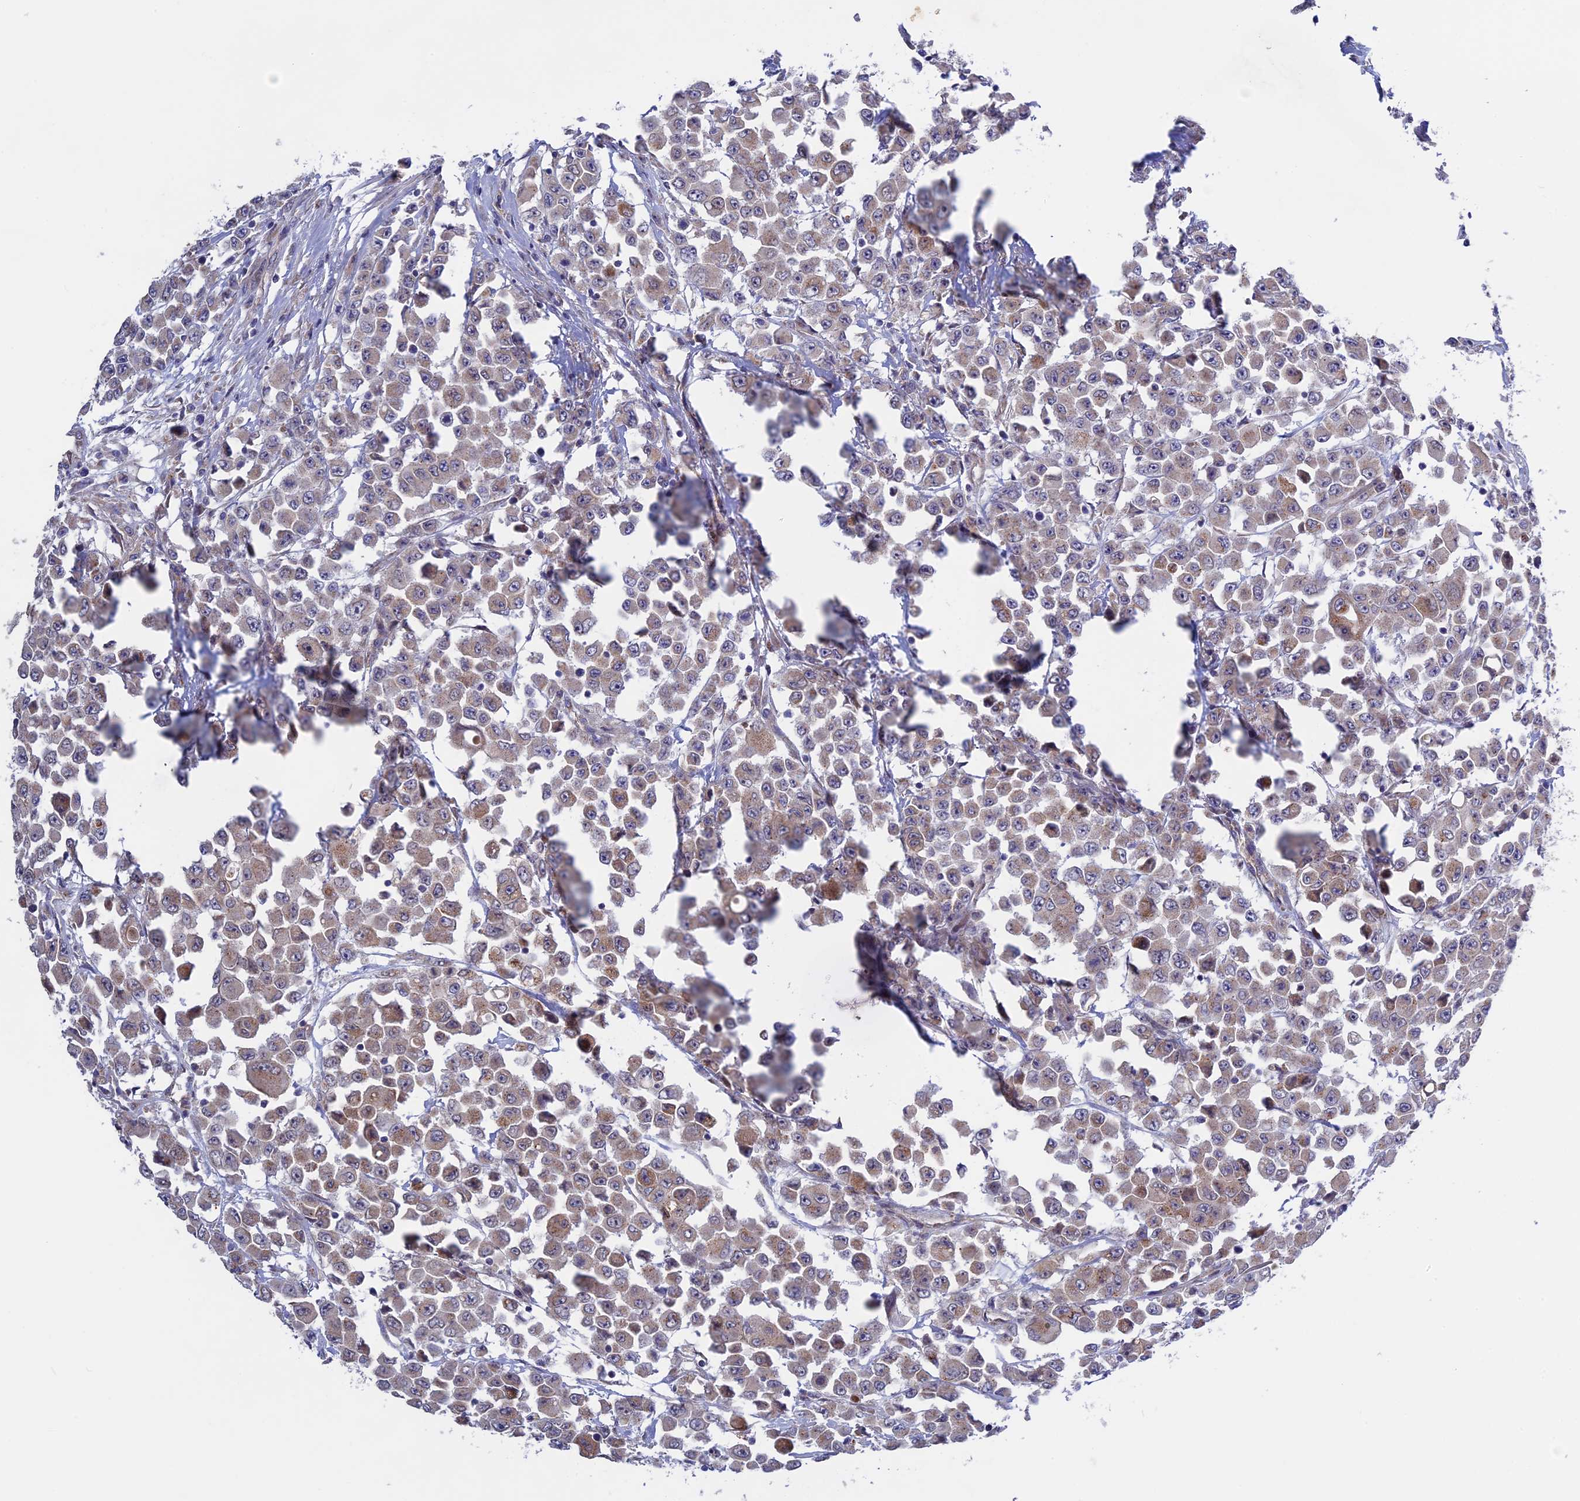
{"staining": {"intensity": "weak", "quantity": ">75%", "location": "cytoplasmic/membranous"}, "tissue": "colorectal cancer", "cell_type": "Tumor cells", "image_type": "cancer", "snomed": [{"axis": "morphology", "description": "Adenocarcinoma, NOS"}, {"axis": "topography", "description": "Colon"}], "caption": "Colorectal adenocarcinoma stained with a protein marker shows weak staining in tumor cells.", "gene": "ETFDH", "patient": {"sex": "male", "age": 51}}